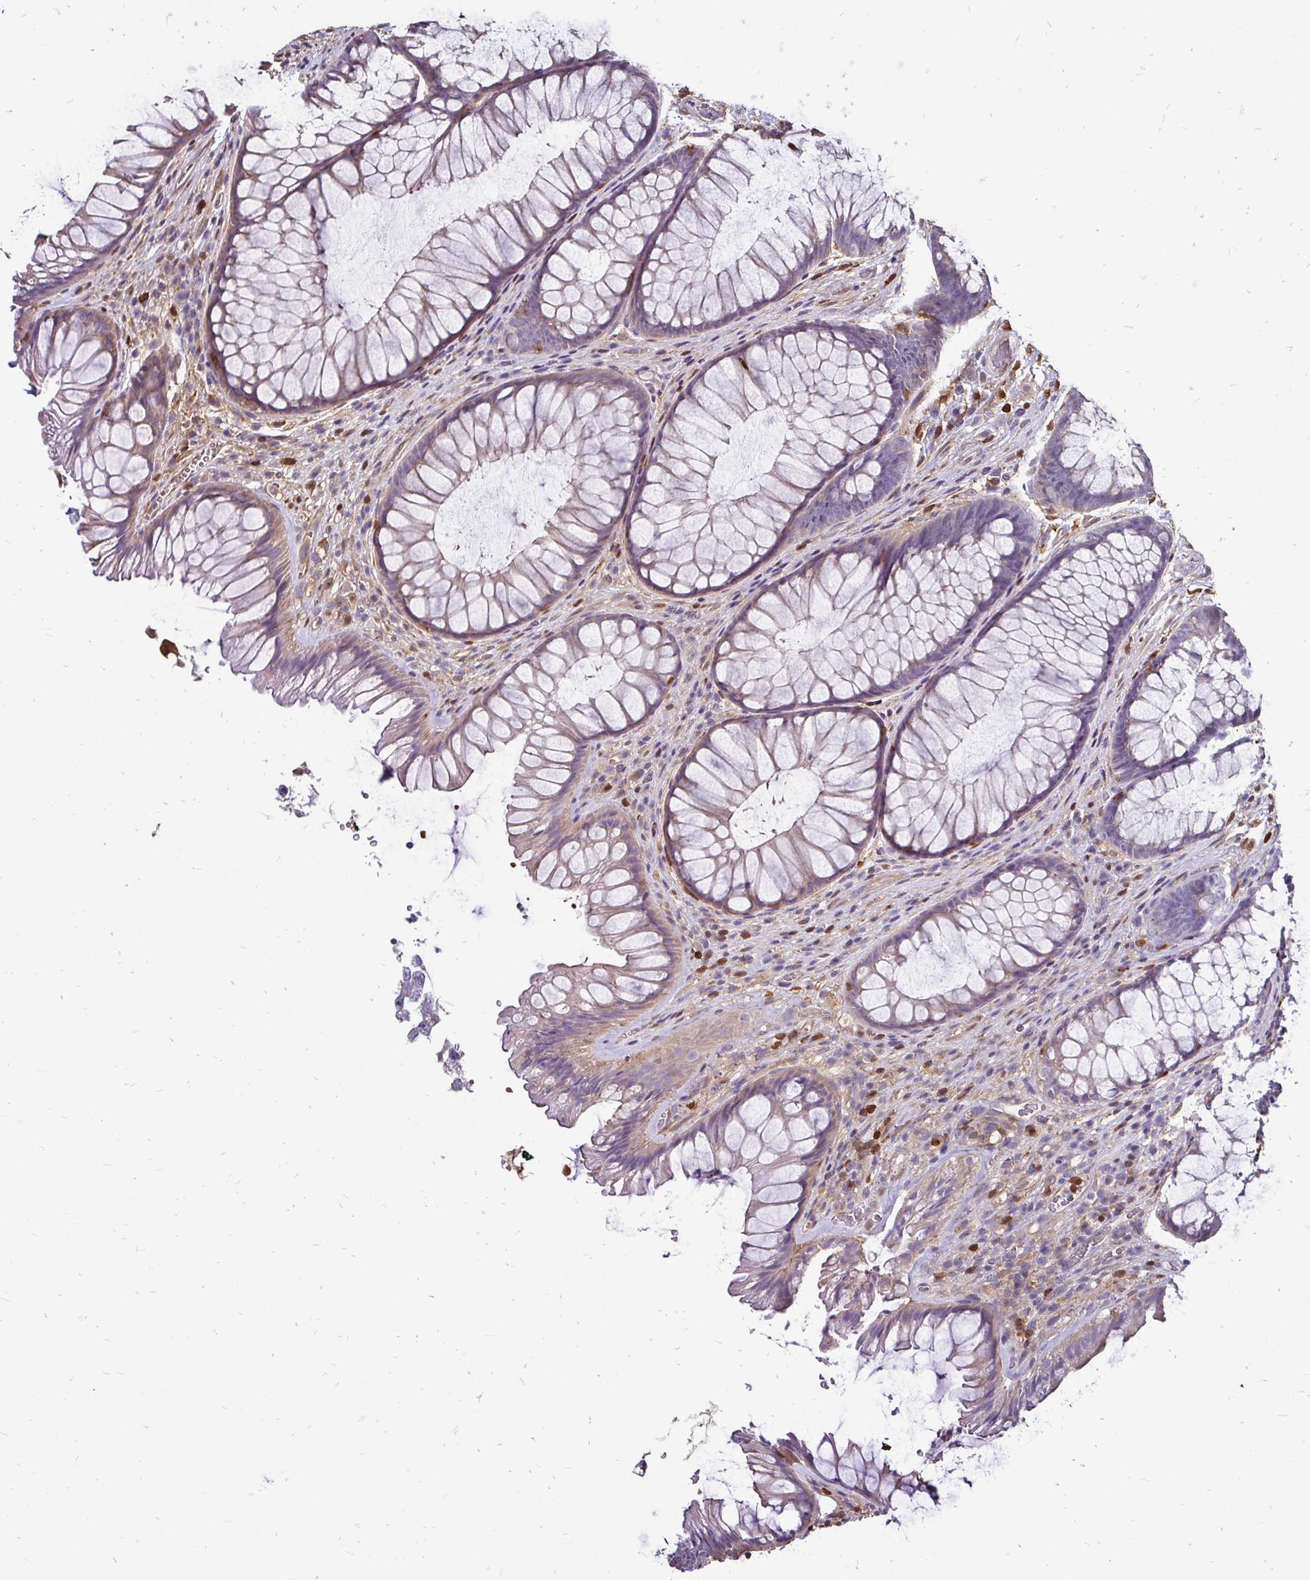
{"staining": {"intensity": "weak", "quantity": "25%-75%", "location": "cytoplasmic/membranous"}, "tissue": "rectum", "cell_type": "Glandular cells", "image_type": "normal", "snomed": [{"axis": "morphology", "description": "Normal tissue, NOS"}, {"axis": "topography", "description": "Rectum"}], "caption": "Immunohistochemistry image of unremarkable rectum: rectum stained using immunohistochemistry demonstrates low levels of weak protein expression localized specifically in the cytoplasmic/membranous of glandular cells, appearing as a cytoplasmic/membranous brown color.", "gene": "ZFP1", "patient": {"sex": "male", "age": 53}}